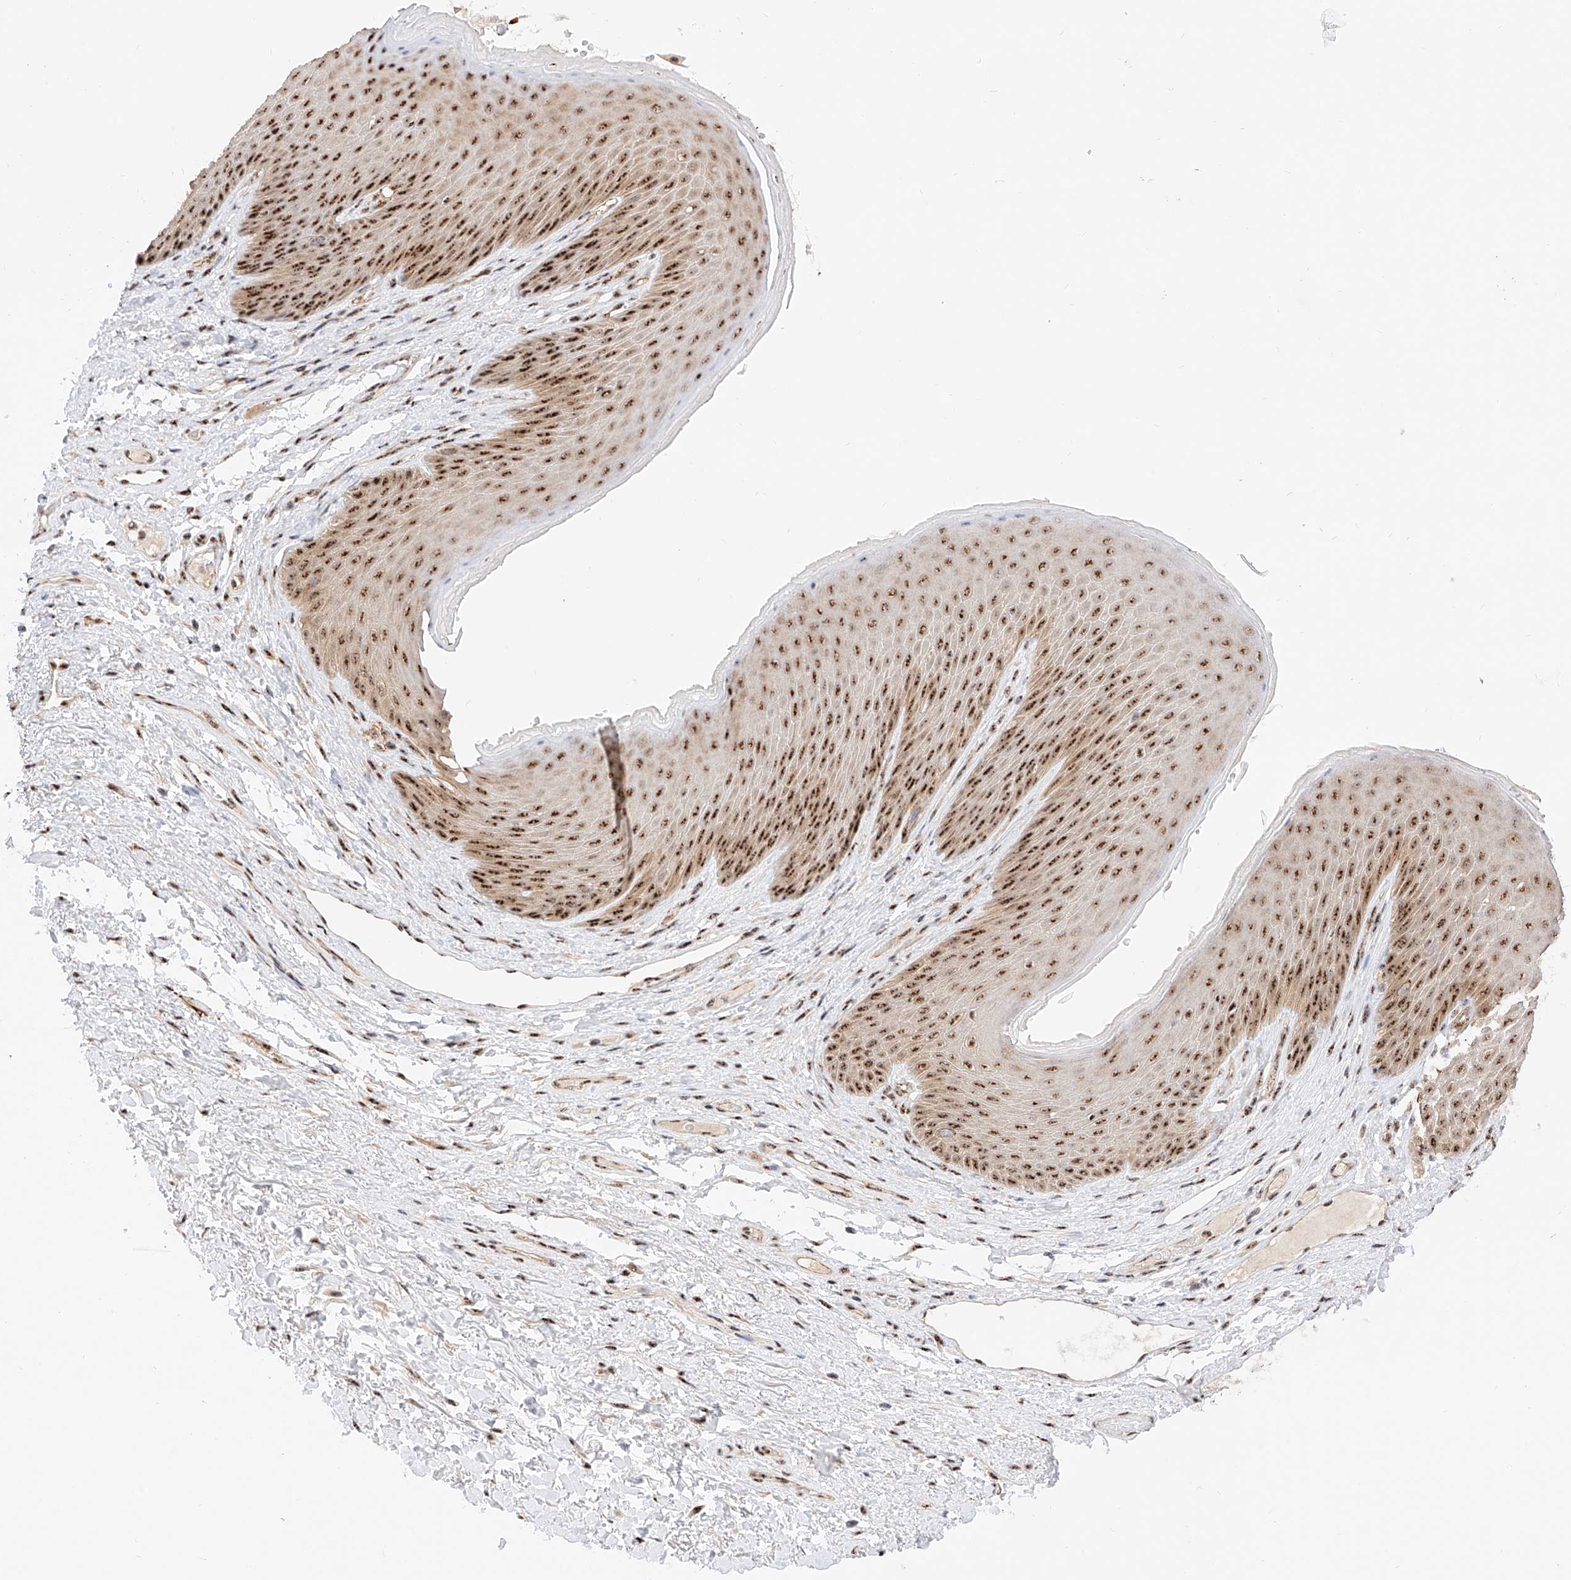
{"staining": {"intensity": "moderate", "quantity": ">75%", "location": "nuclear"}, "tissue": "skin", "cell_type": "Epidermal cells", "image_type": "normal", "snomed": [{"axis": "morphology", "description": "Normal tissue, NOS"}, {"axis": "topography", "description": "Anal"}], "caption": "IHC (DAB (3,3'-diaminobenzidine)) staining of unremarkable skin shows moderate nuclear protein staining in approximately >75% of epidermal cells.", "gene": "ATXN7L2", "patient": {"sex": "male", "age": 74}}